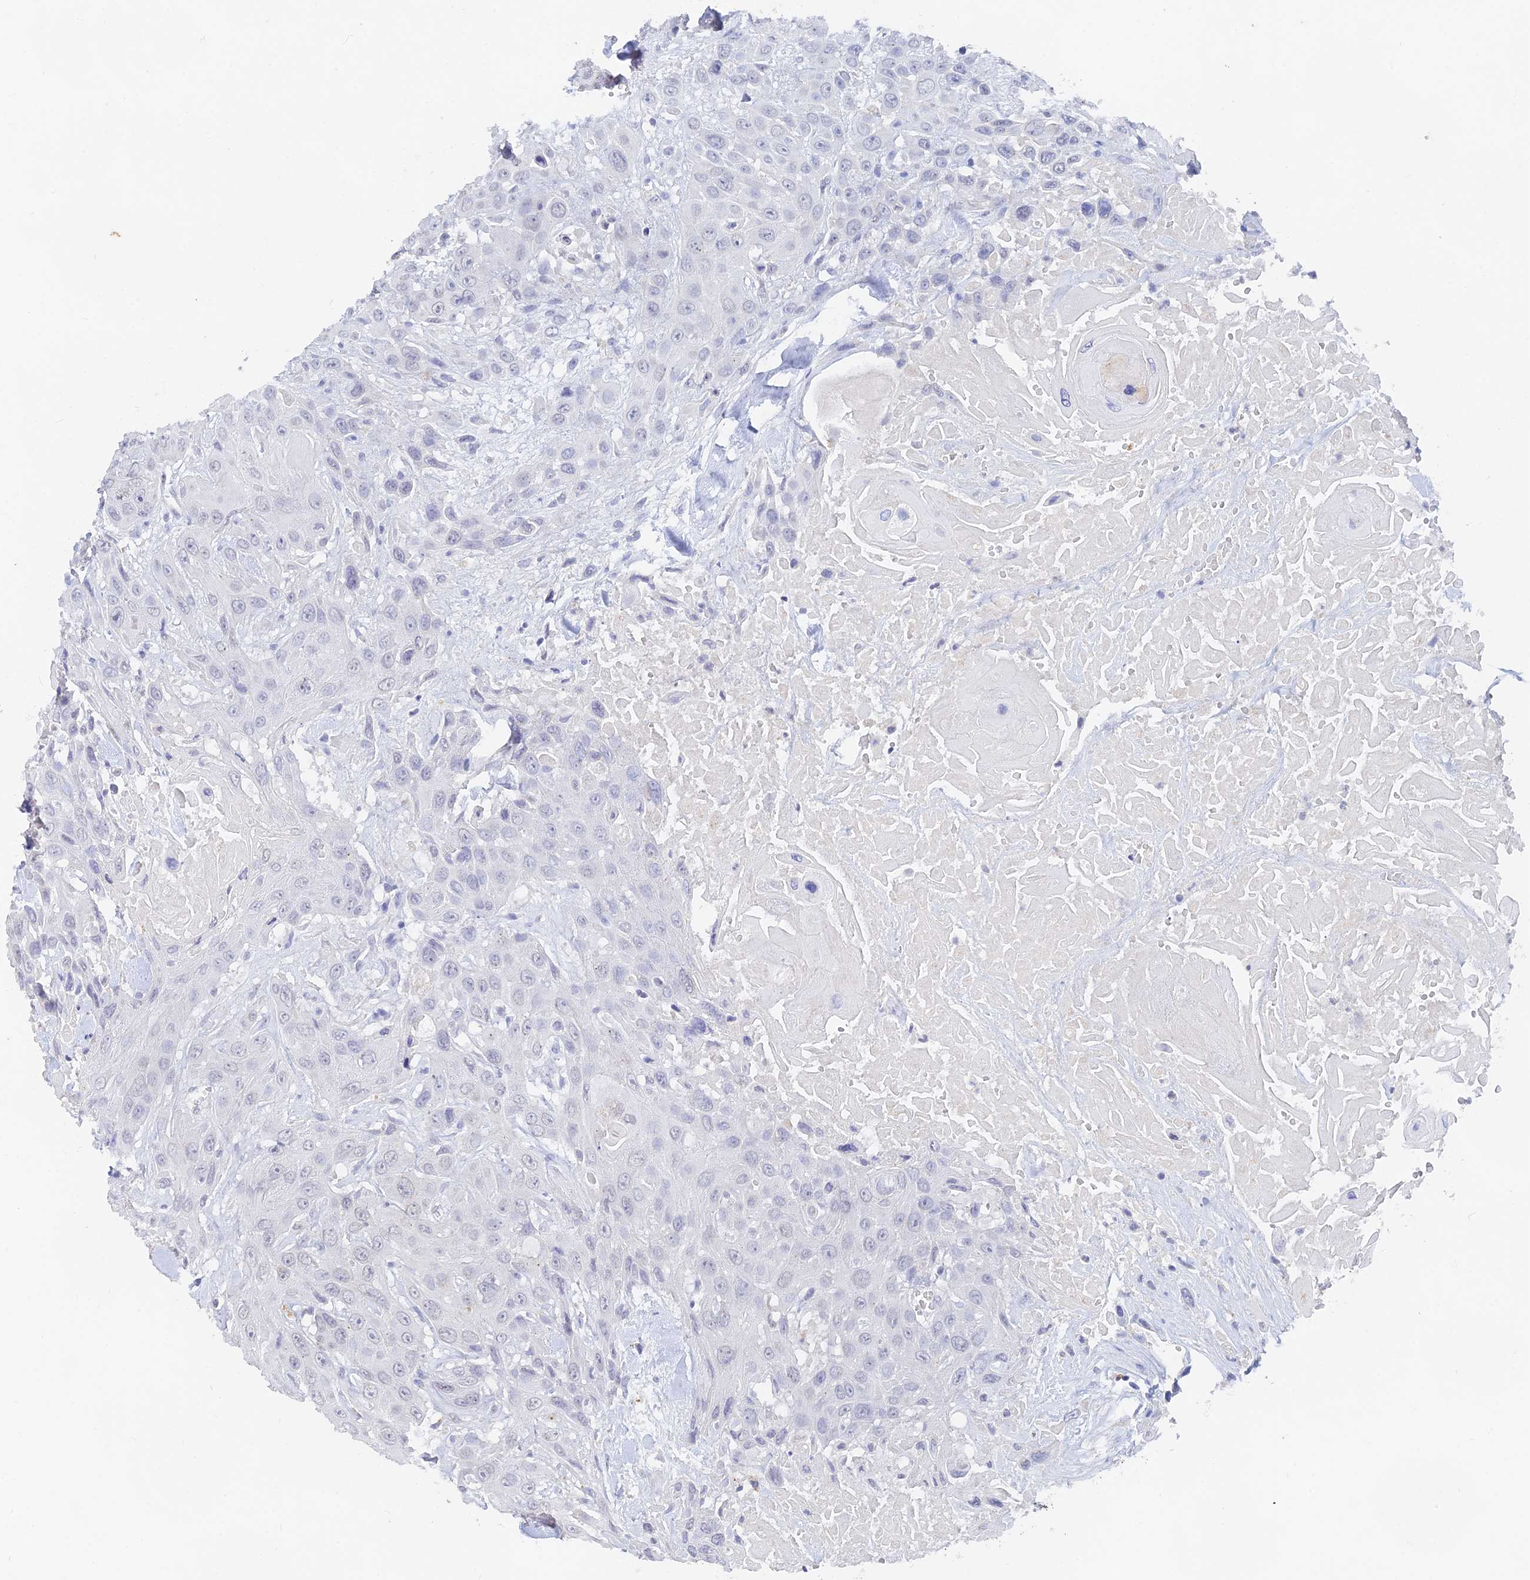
{"staining": {"intensity": "negative", "quantity": "none", "location": "none"}, "tissue": "head and neck cancer", "cell_type": "Tumor cells", "image_type": "cancer", "snomed": [{"axis": "morphology", "description": "Squamous cell carcinoma, NOS"}, {"axis": "topography", "description": "Head-Neck"}], "caption": "Immunohistochemical staining of human head and neck squamous cell carcinoma displays no significant expression in tumor cells.", "gene": "LRIF1", "patient": {"sex": "male", "age": 81}}